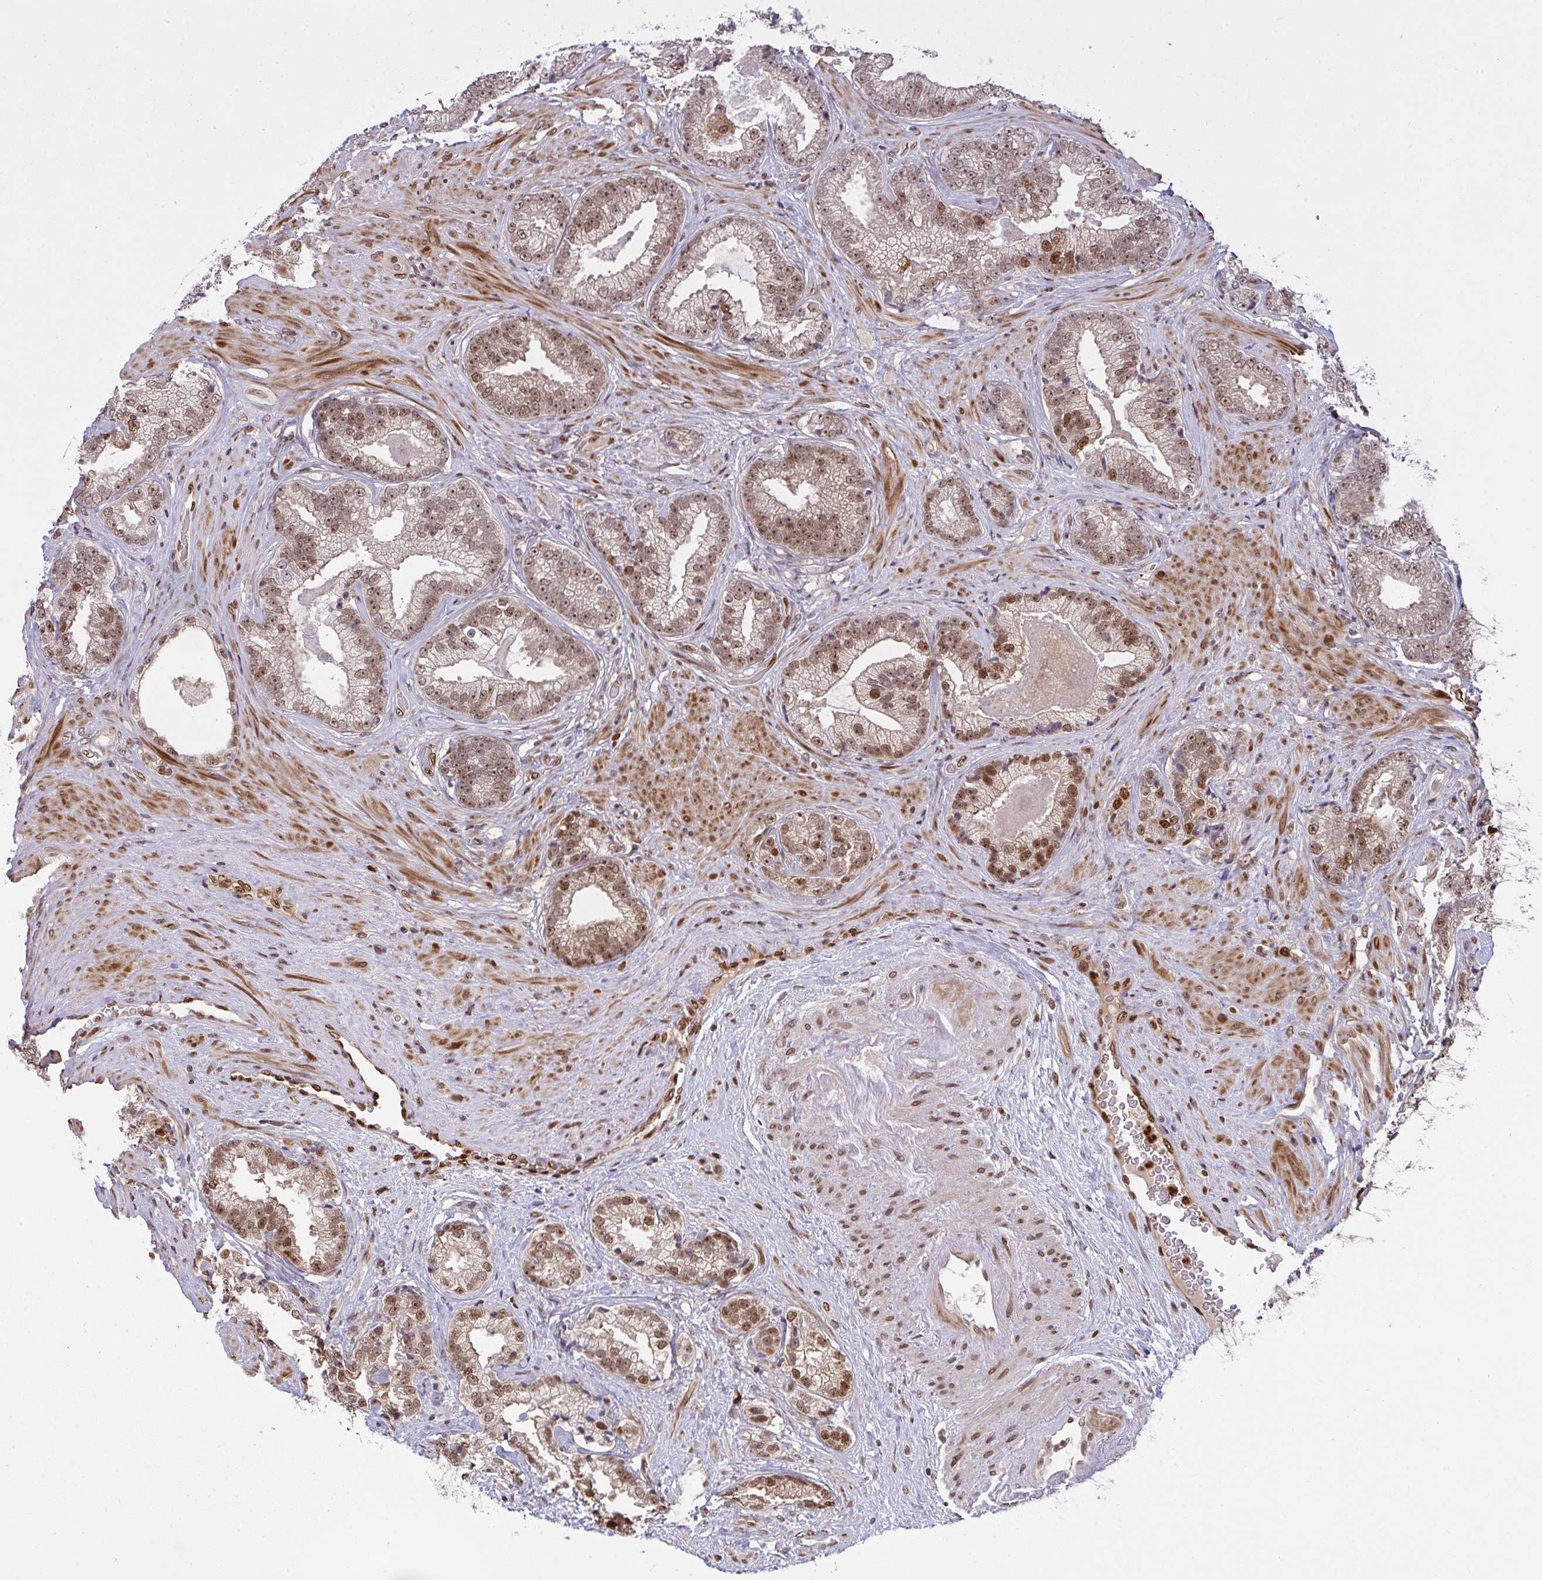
{"staining": {"intensity": "moderate", "quantity": ">75%", "location": "nuclear"}, "tissue": "prostate cancer", "cell_type": "Tumor cells", "image_type": "cancer", "snomed": [{"axis": "morphology", "description": "Adenocarcinoma, Low grade"}, {"axis": "topography", "description": "Prostate"}], "caption": "Immunohistochemistry (IHC) image of neoplastic tissue: prostate cancer stained using IHC demonstrates medium levels of moderate protein expression localized specifically in the nuclear of tumor cells, appearing as a nuclear brown color.", "gene": "UXT", "patient": {"sex": "male", "age": 61}}